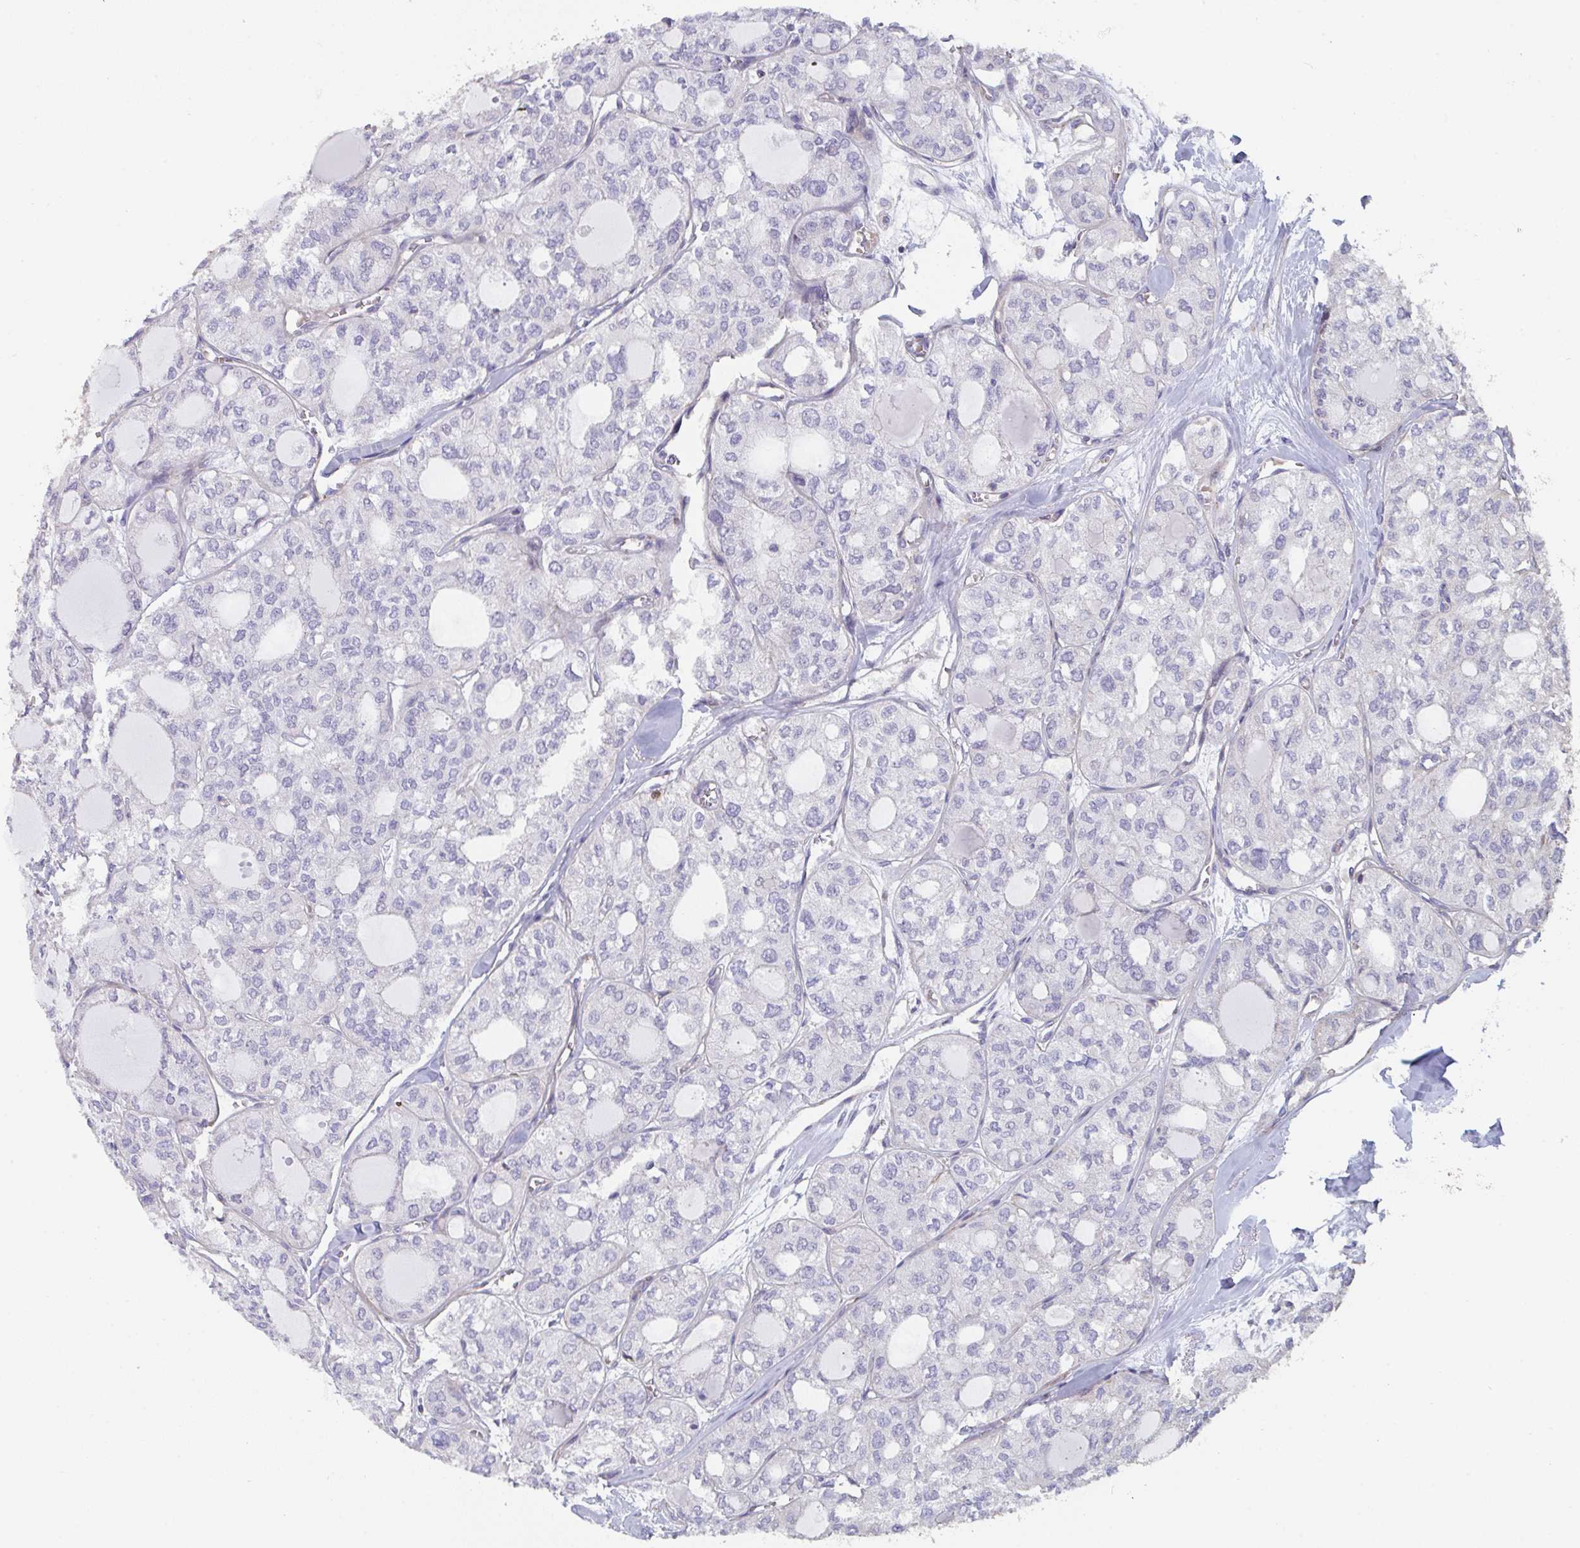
{"staining": {"intensity": "negative", "quantity": "none", "location": "none"}, "tissue": "thyroid cancer", "cell_type": "Tumor cells", "image_type": "cancer", "snomed": [{"axis": "morphology", "description": "Follicular adenoma carcinoma, NOS"}, {"axis": "topography", "description": "Thyroid gland"}], "caption": "Tumor cells are negative for protein expression in human thyroid cancer. (Brightfield microscopy of DAB (3,3'-diaminobenzidine) immunohistochemistry (IHC) at high magnification).", "gene": "FZD2", "patient": {"sex": "male", "age": 75}}